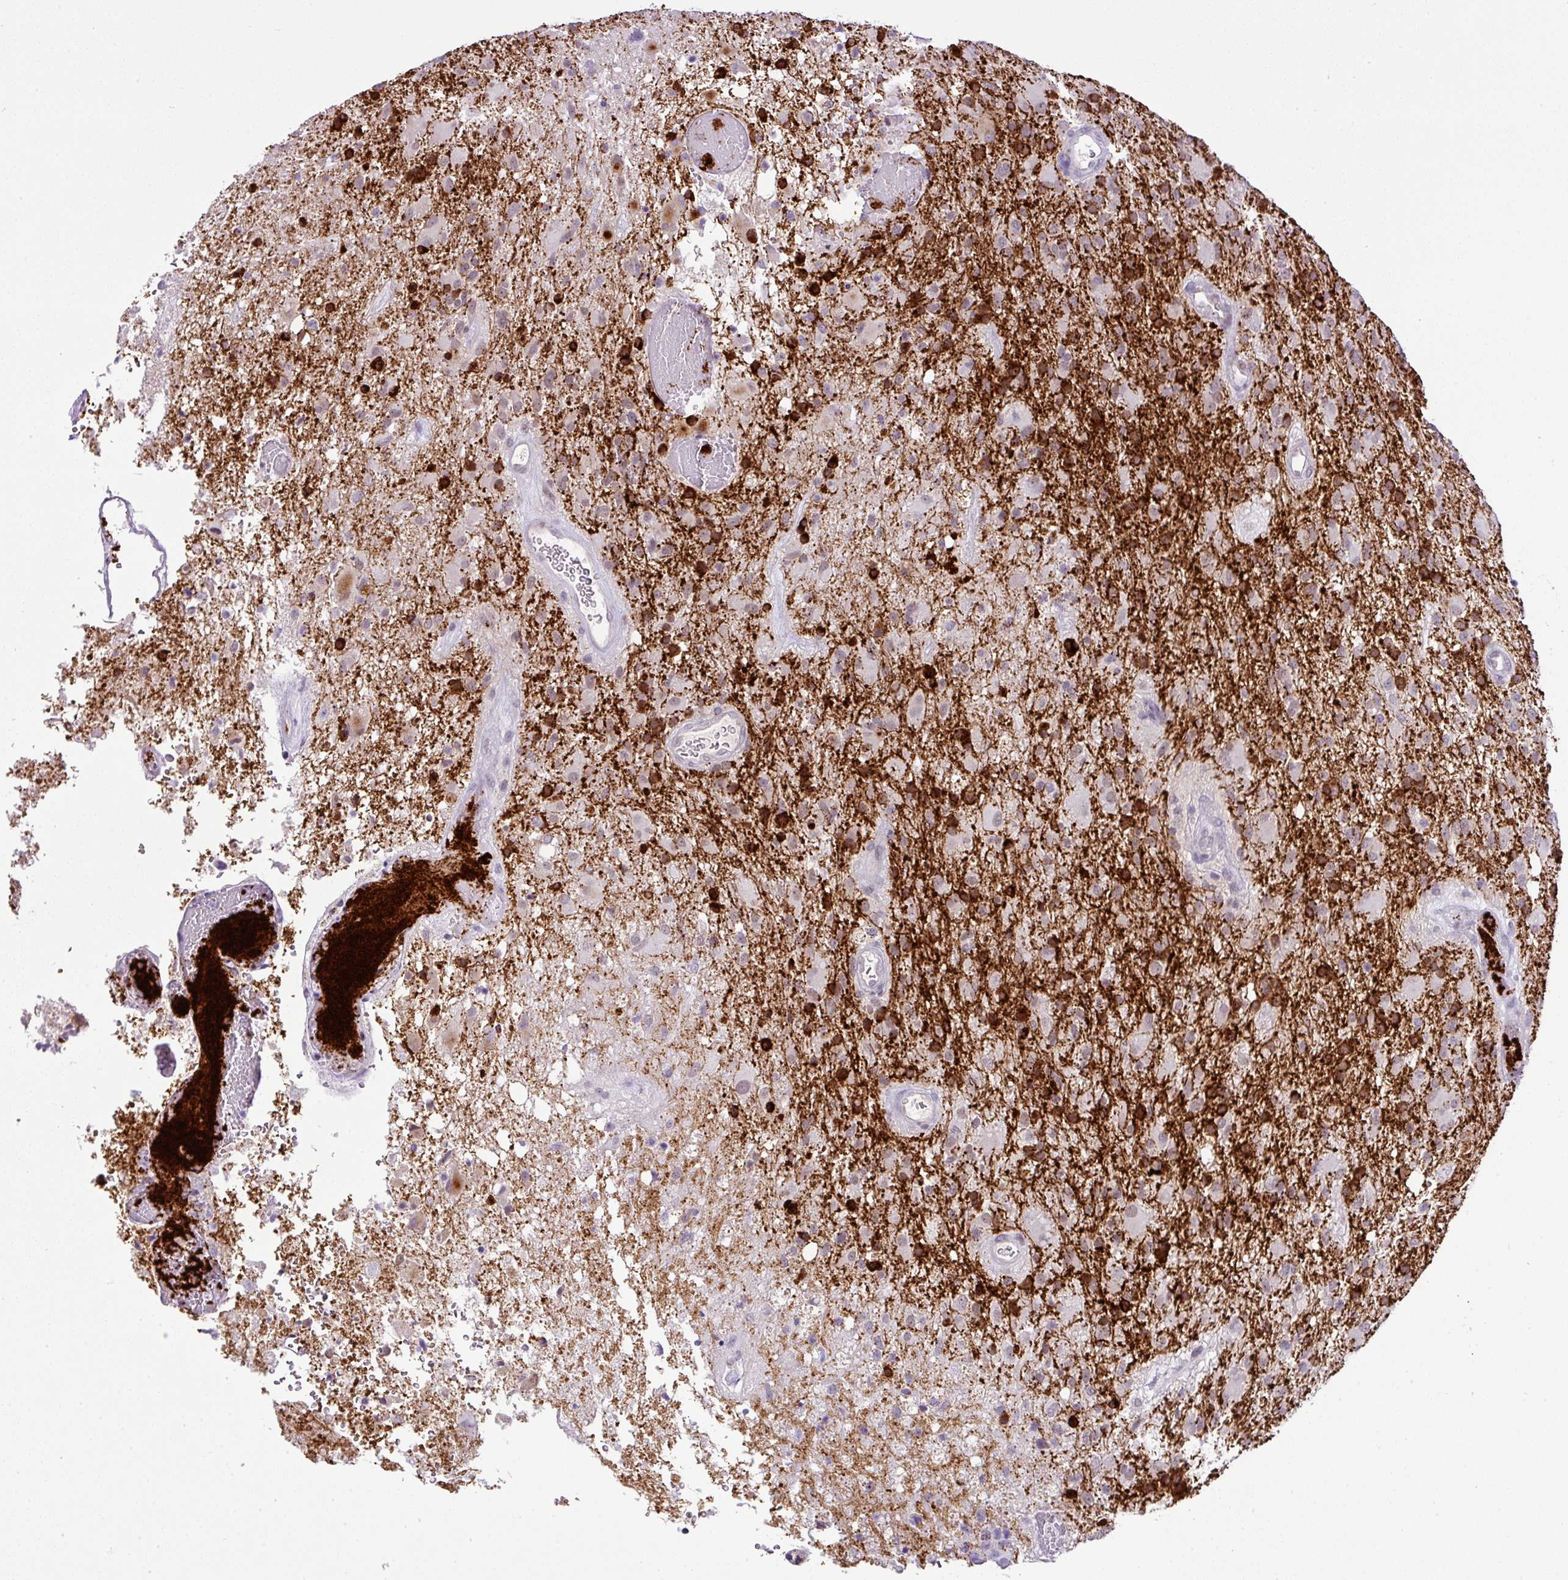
{"staining": {"intensity": "strong", "quantity": "<25%", "location": "cytoplasmic/membranous"}, "tissue": "glioma", "cell_type": "Tumor cells", "image_type": "cancer", "snomed": [{"axis": "morphology", "description": "Glioma, malignant, High grade"}, {"axis": "topography", "description": "Brain"}], "caption": "Tumor cells show medium levels of strong cytoplasmic/membranous expression in approximately <25% of cells in human malignant glioma (high-grade).", "gene": "CMTM5", "patient": {"sex": "female", "age": 74}}